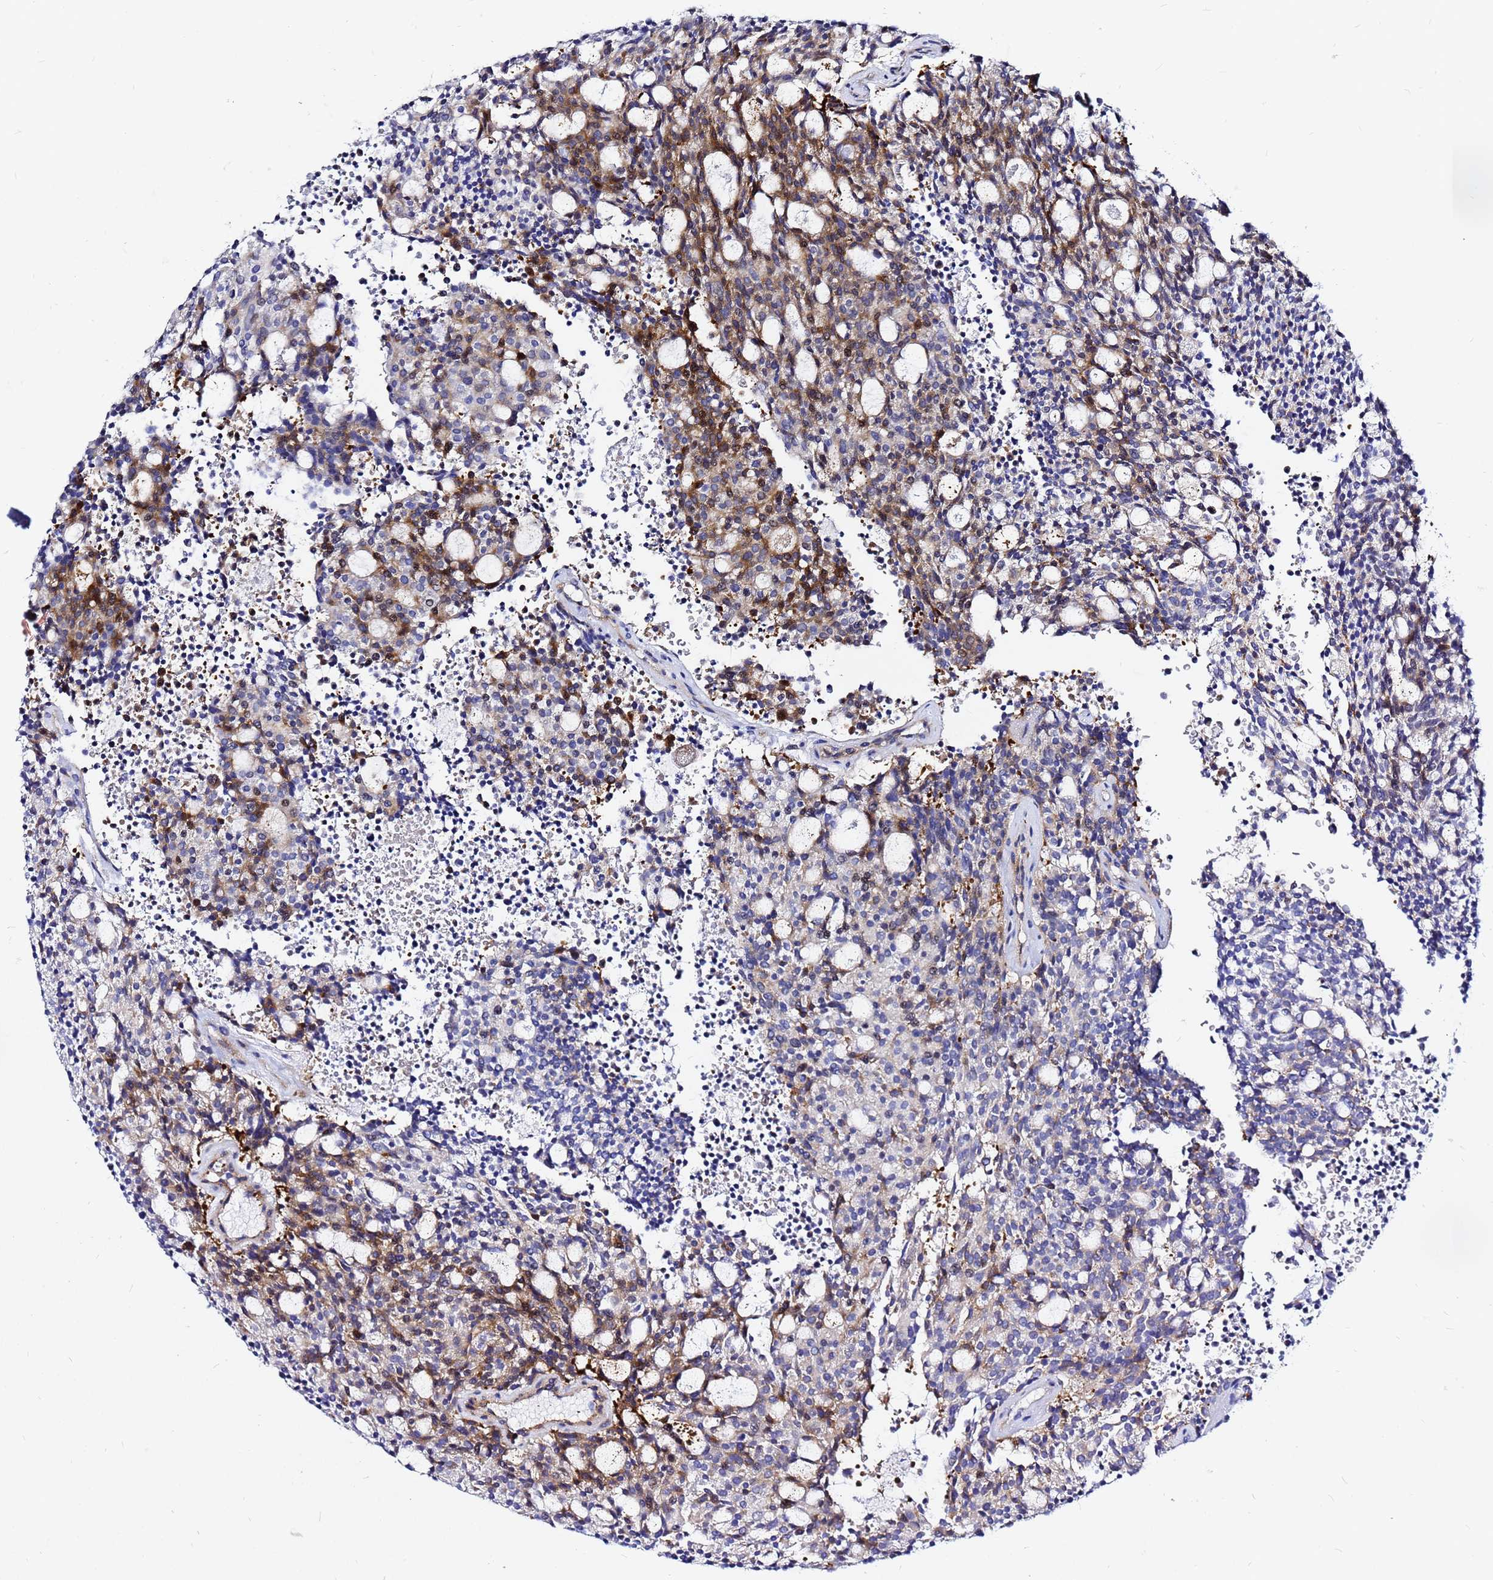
{"staining": {"intensity": "strong", "quantity": "25%-75%", "location": "cytoplasmic/membranous"}, "tissue": "carcinoid", "cell_type": "Tumor cells", "image_type": "cancer", "snomed": [{"axis": "morphology", "description": "Carcinoid, malignant, NOS"}, {"axis": "topography", "description": "Pancreas"}], "caption": "A histopathology image showing strong cytoplasmic/membranous expression in approximately 25%-75% of tumor cells in carcinoid, as visualized by brown immunohistochemical staining.", "gene": "TUBA8", "patient": {"sex": "female", "age": 54}}